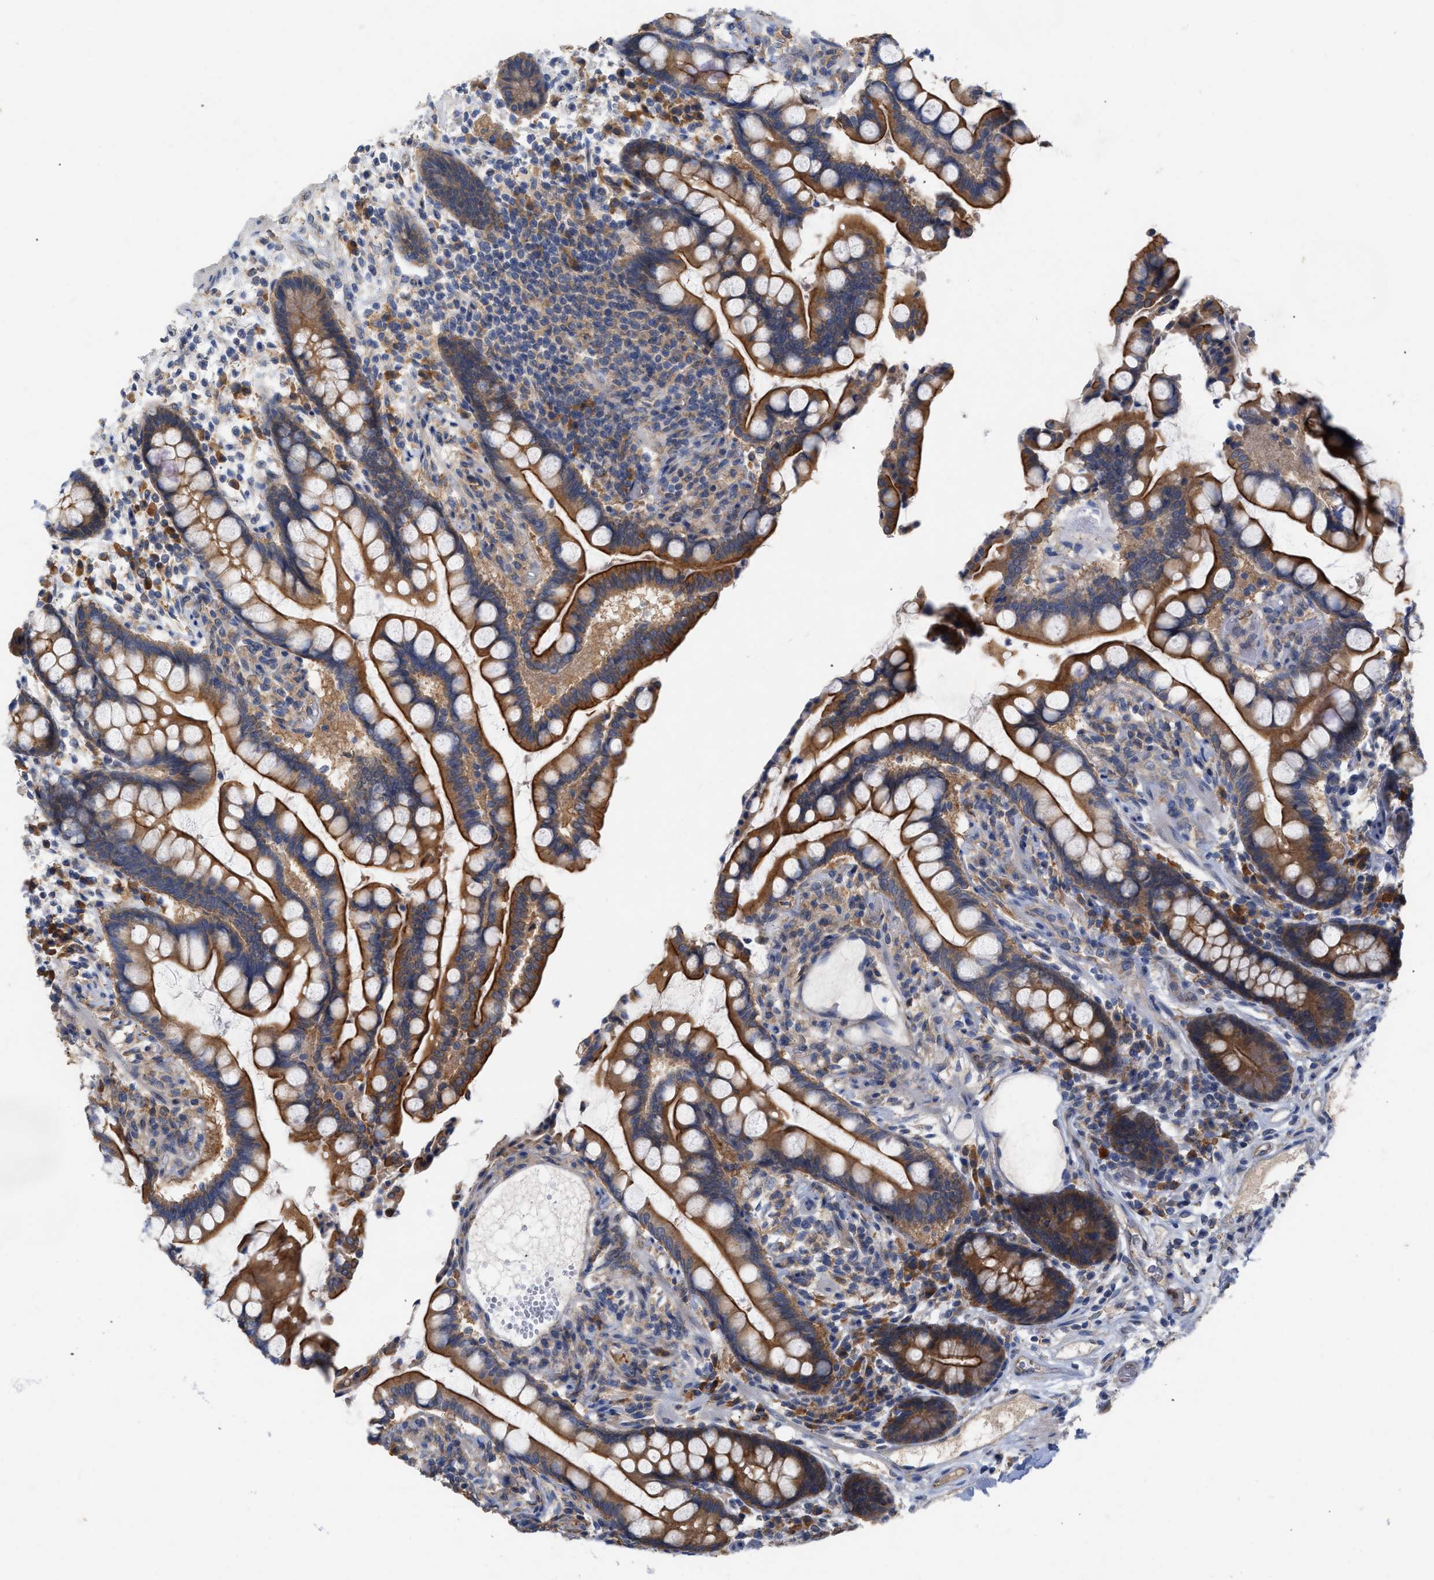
{"staining": {"intensity": "weak", "quantity": ">75%", "location": "cytoplasmic/membranous"}, "tissue": "colon", "cell_type": "Endothelial cells", "image_type": "normal", "snomed": [{"axis": "morphology", "description": "Normal tissue, NOS"}, {"axis": "topography", "description": "Colon"}], "caption": "Immunohistochemistry (IHC) of unremarkable human colon reveals low levels of weak cytoplasmic/membranous expression in about >75% of endothelial cells. (Stains: DAB in brown, nuclei in blue, Microscopy: brightfield microscopy at high magnification).", "gene": "TMEM131", "patient": {"sex": "male", "age": 73}}